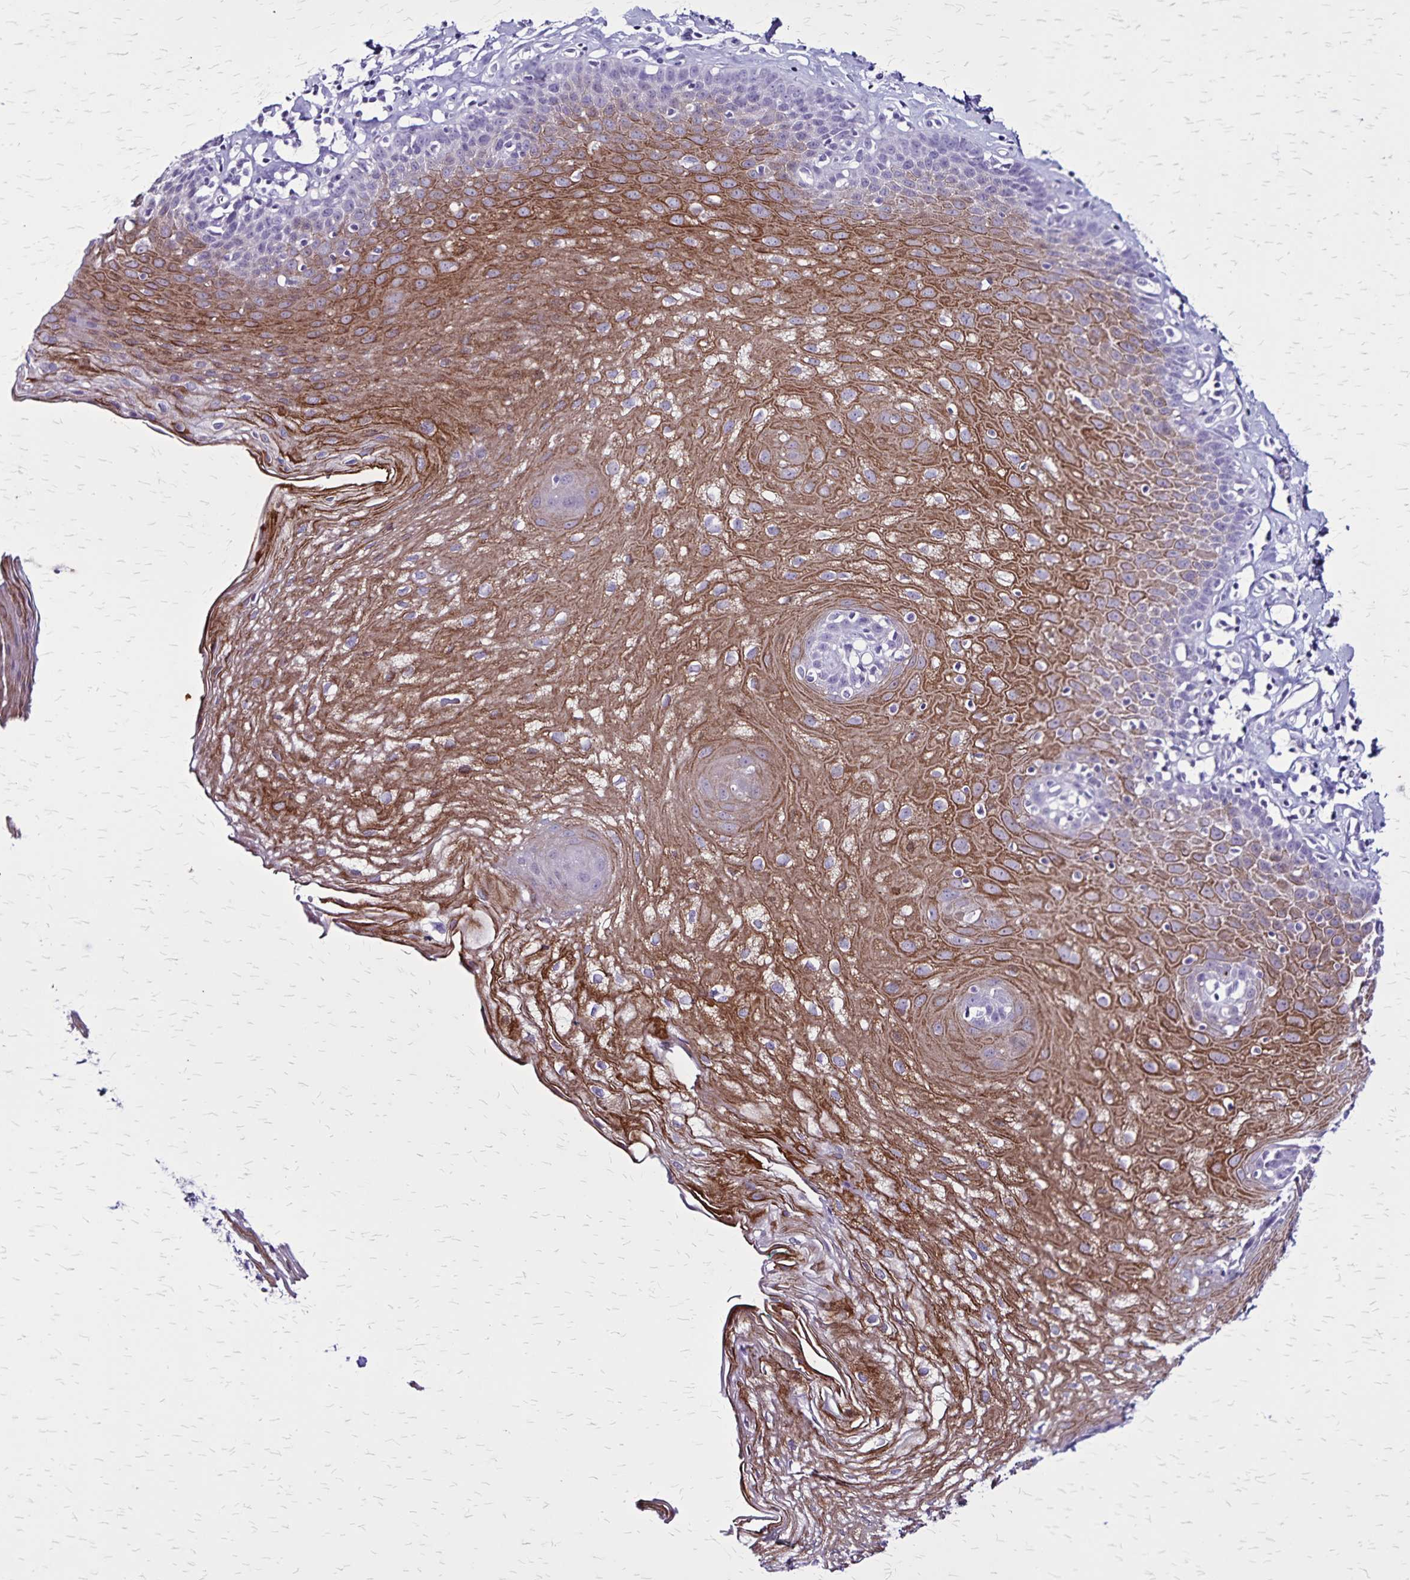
{"staining": {"intensity": "strong", "quantity": "25%-75%", "location": "cytoplasmic/membranous"}, "tissue": "esophagus", "cell_type": "Squamous epithelial cells", "image_type": "normal", "snomed": [{"axis": "morphology", "description": "Normal tissue, NOS"}, {"axis": "topography", "description": "Esophagus"}], "caption": "Immunohistochemical staining of normal esophagus exhibits high levels of strong cytoplasmic/membranous staining in approximately 25%-75% of squamous epithelial cells.", "gene": "KRT2", "patient": {"sex": "female", "age": 81}}